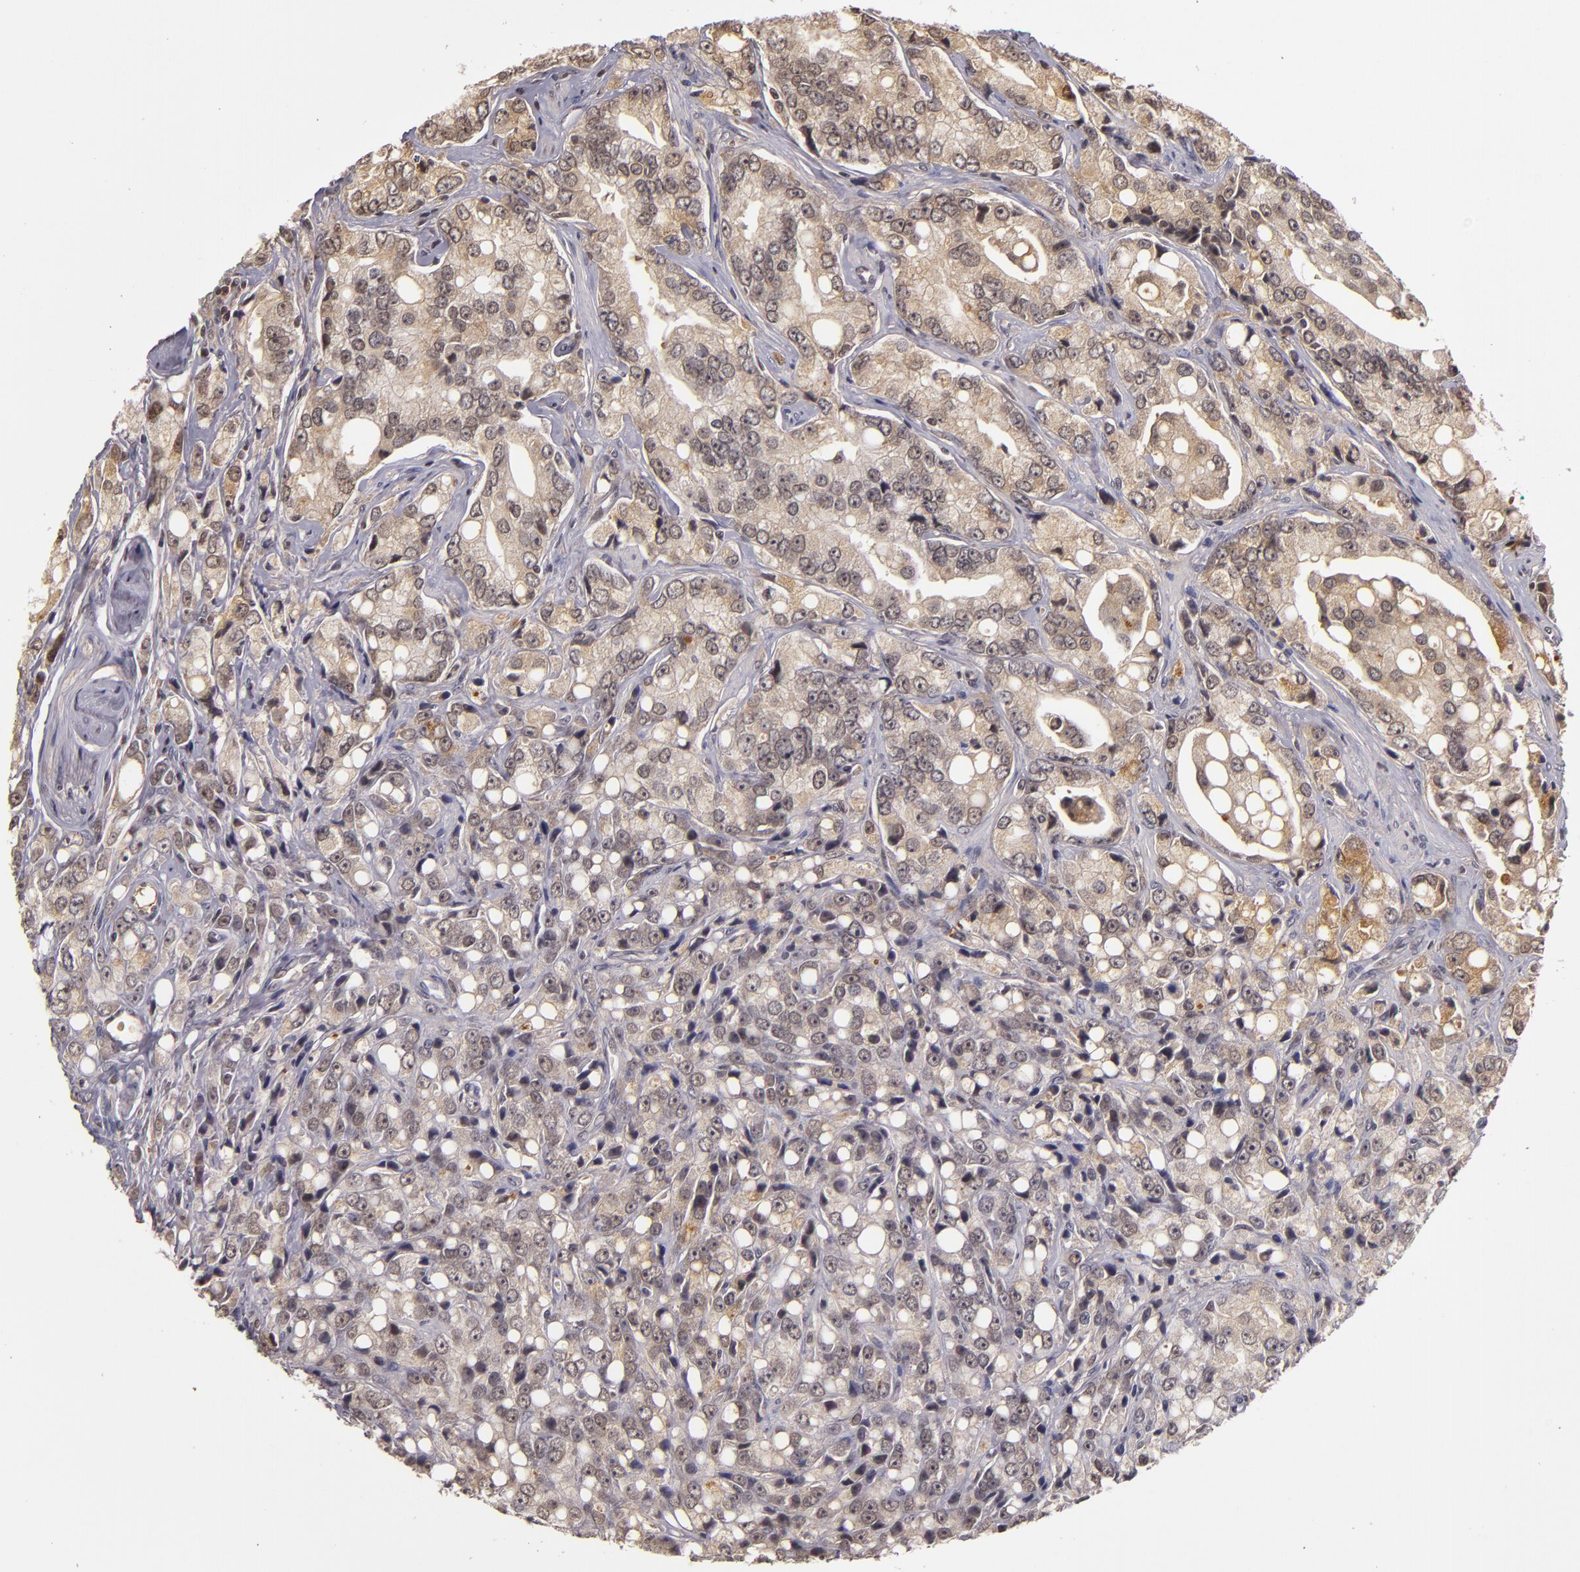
{"staining": {"intensity": "weak", "quantity": ">75%", "location": "cytoplasmic/membranous,nuclear"}, "tissue": "prostate cancer", "cell_type": "Tumor cells", "image_type": "cancer", "snomed": [{"axis": "morphology", "description": "Adenocarcinoma, High grade"}, {"axis": "topography", "description": "Prostate"}], "caption": "Immunohistochemistry of prostate adenocarcinoma (high-grade) displays low levels of weak cytoplasmic/membranous and nuclear expression in approximately >75% of tumor cells.", "gene": "LRG1", "patient": {"sex": "male", "age": 67}}